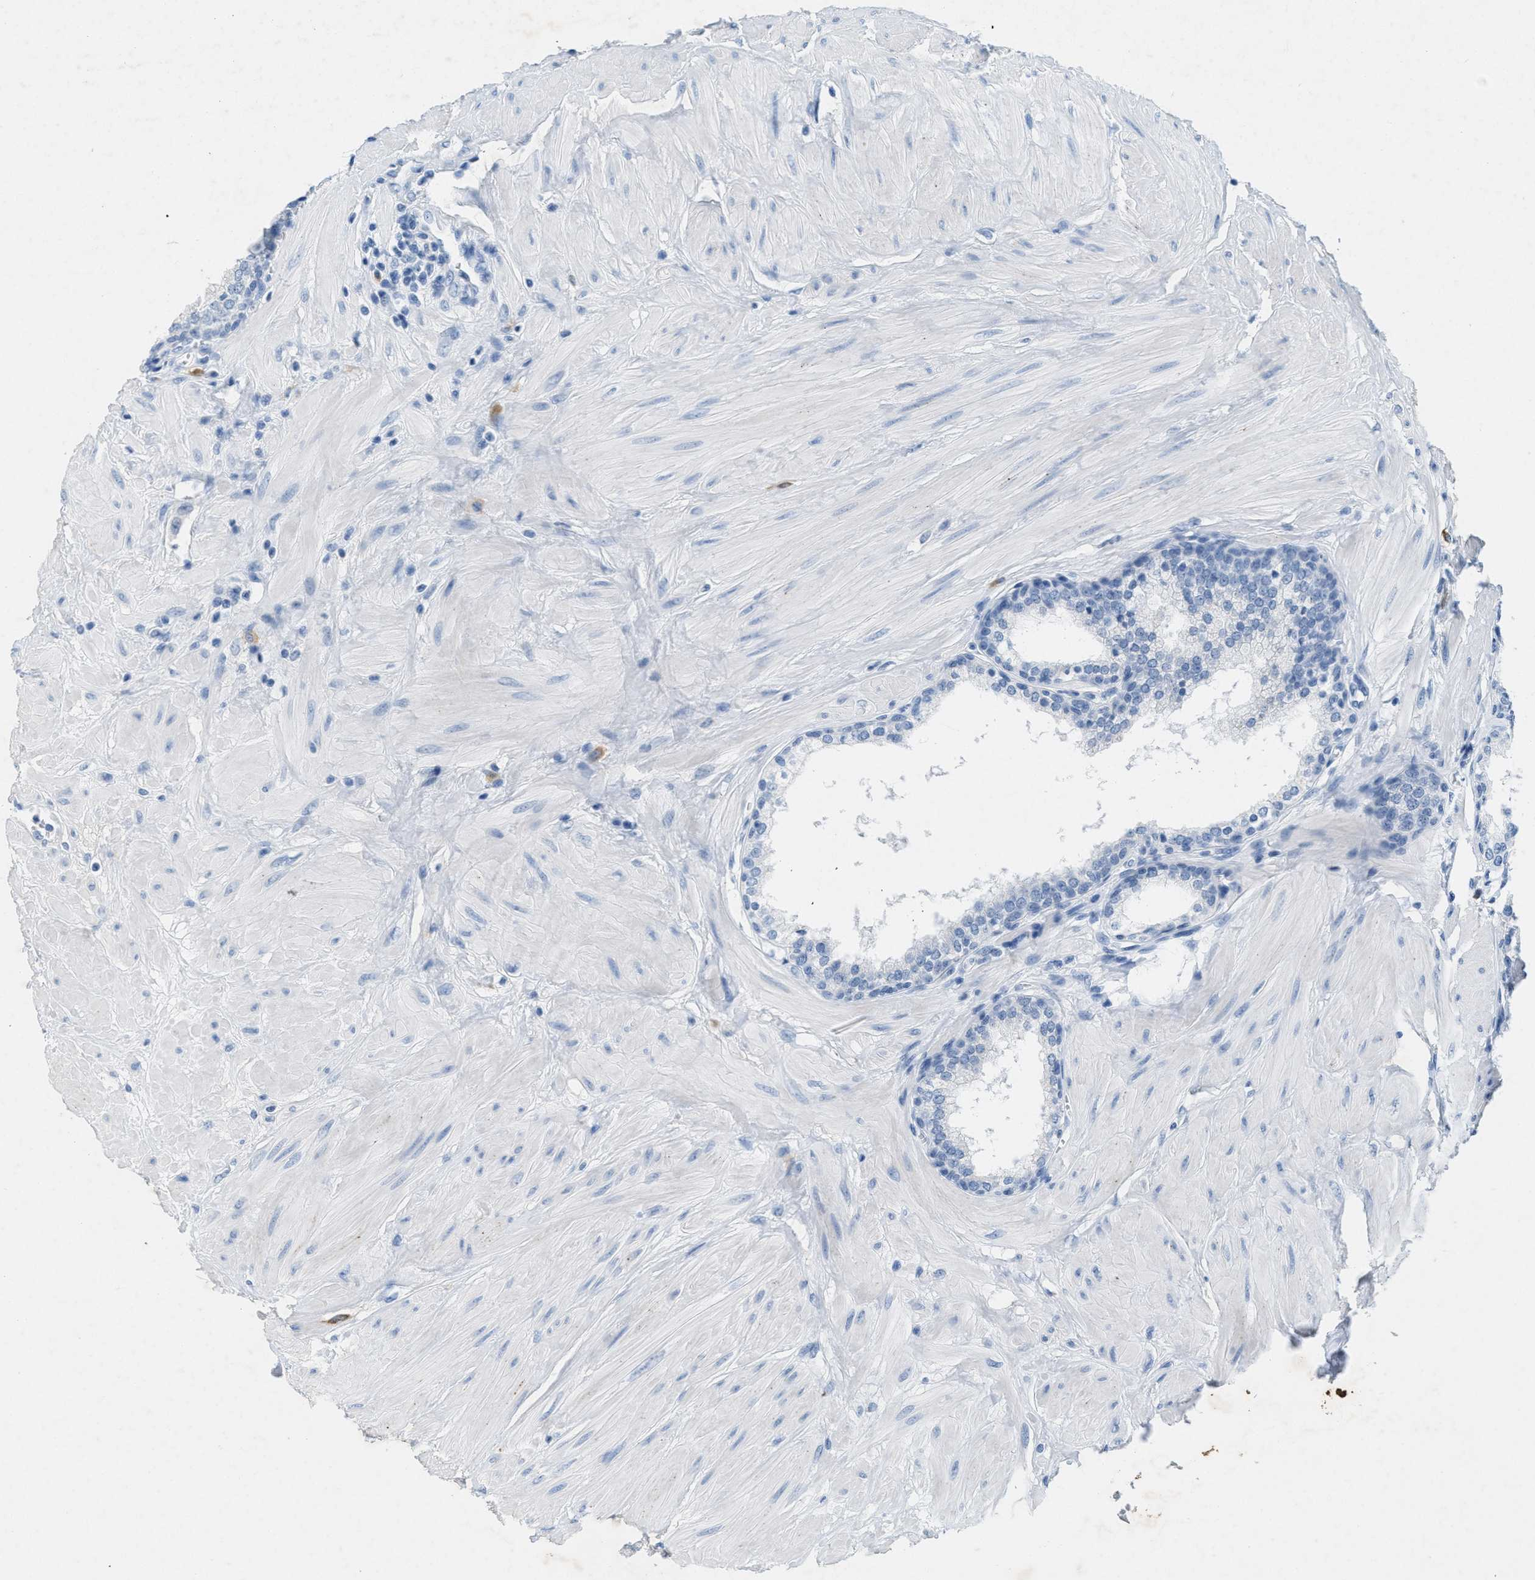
{"staining": {"intensity": "negative", "quantity": "none", "location": "none"}, "tissue": "prostate", "cell_type": "Glandular cells", "image_type": "normal", "snomed": [{"axis": "morphology", "description": "Normal tissue, NOS"}, {"axis": "topography", "description": "Prostate"}], "caption": "Immunohistochemistry of unremarkable prostate exhibits no staining in glandular cells.", "gene": "GPM6A", "patient": {"sex": "male", "age": 51}}